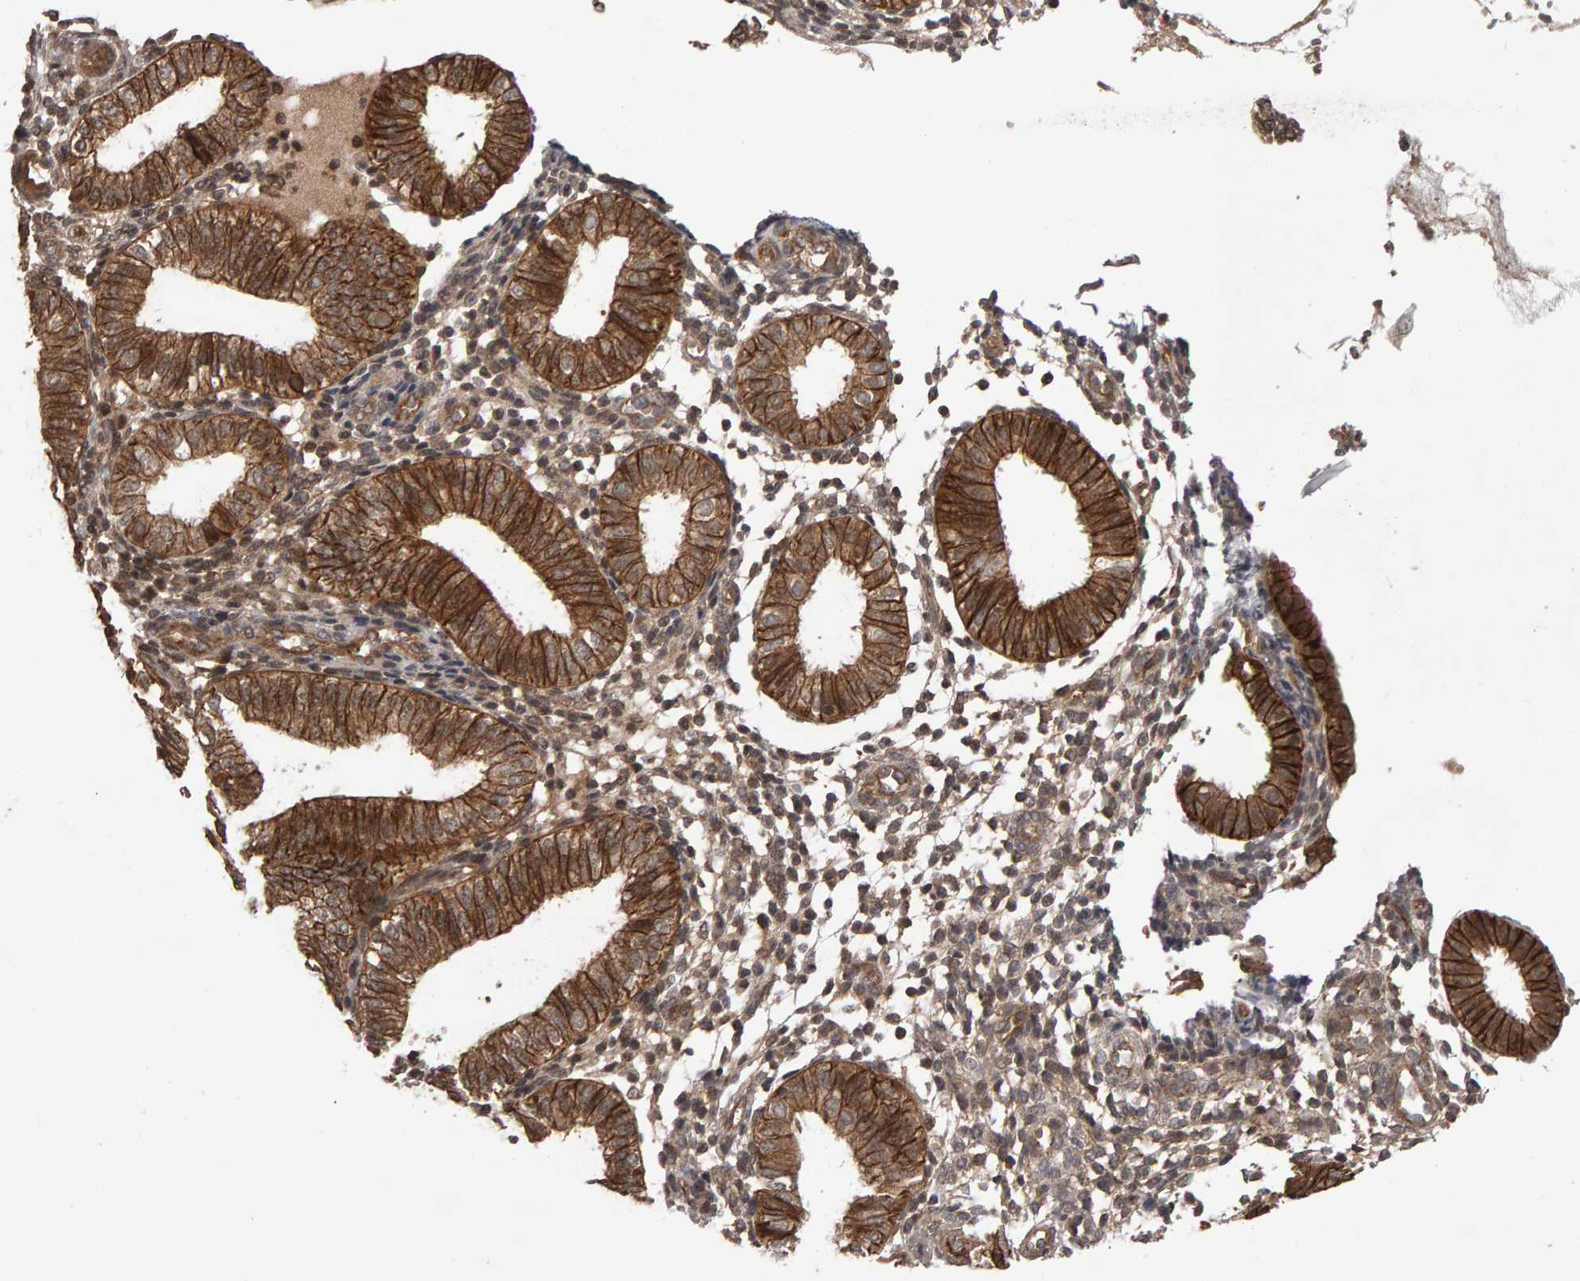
{"staining": {"intensity": "negative", "quantity": "none", "location": "none"}, "tissue": "endometrium", "cell_type": "Cells in endometrial stroma", "image_type": "normal", "snomed": [{"axis": "morphology", "description": "Normal tissue, NOS"}, {"axis": "topography", "description": "Endometrium"}], "caption": "Immunohistochemistry image of normal endometrium: human endometrium stained with DAB reveals no significant protein expression in cells in endometrial stroma. Nuclei are stained in blue.", "gene": "SCRIB", "patient": {"sex": "female", "age": 39}}